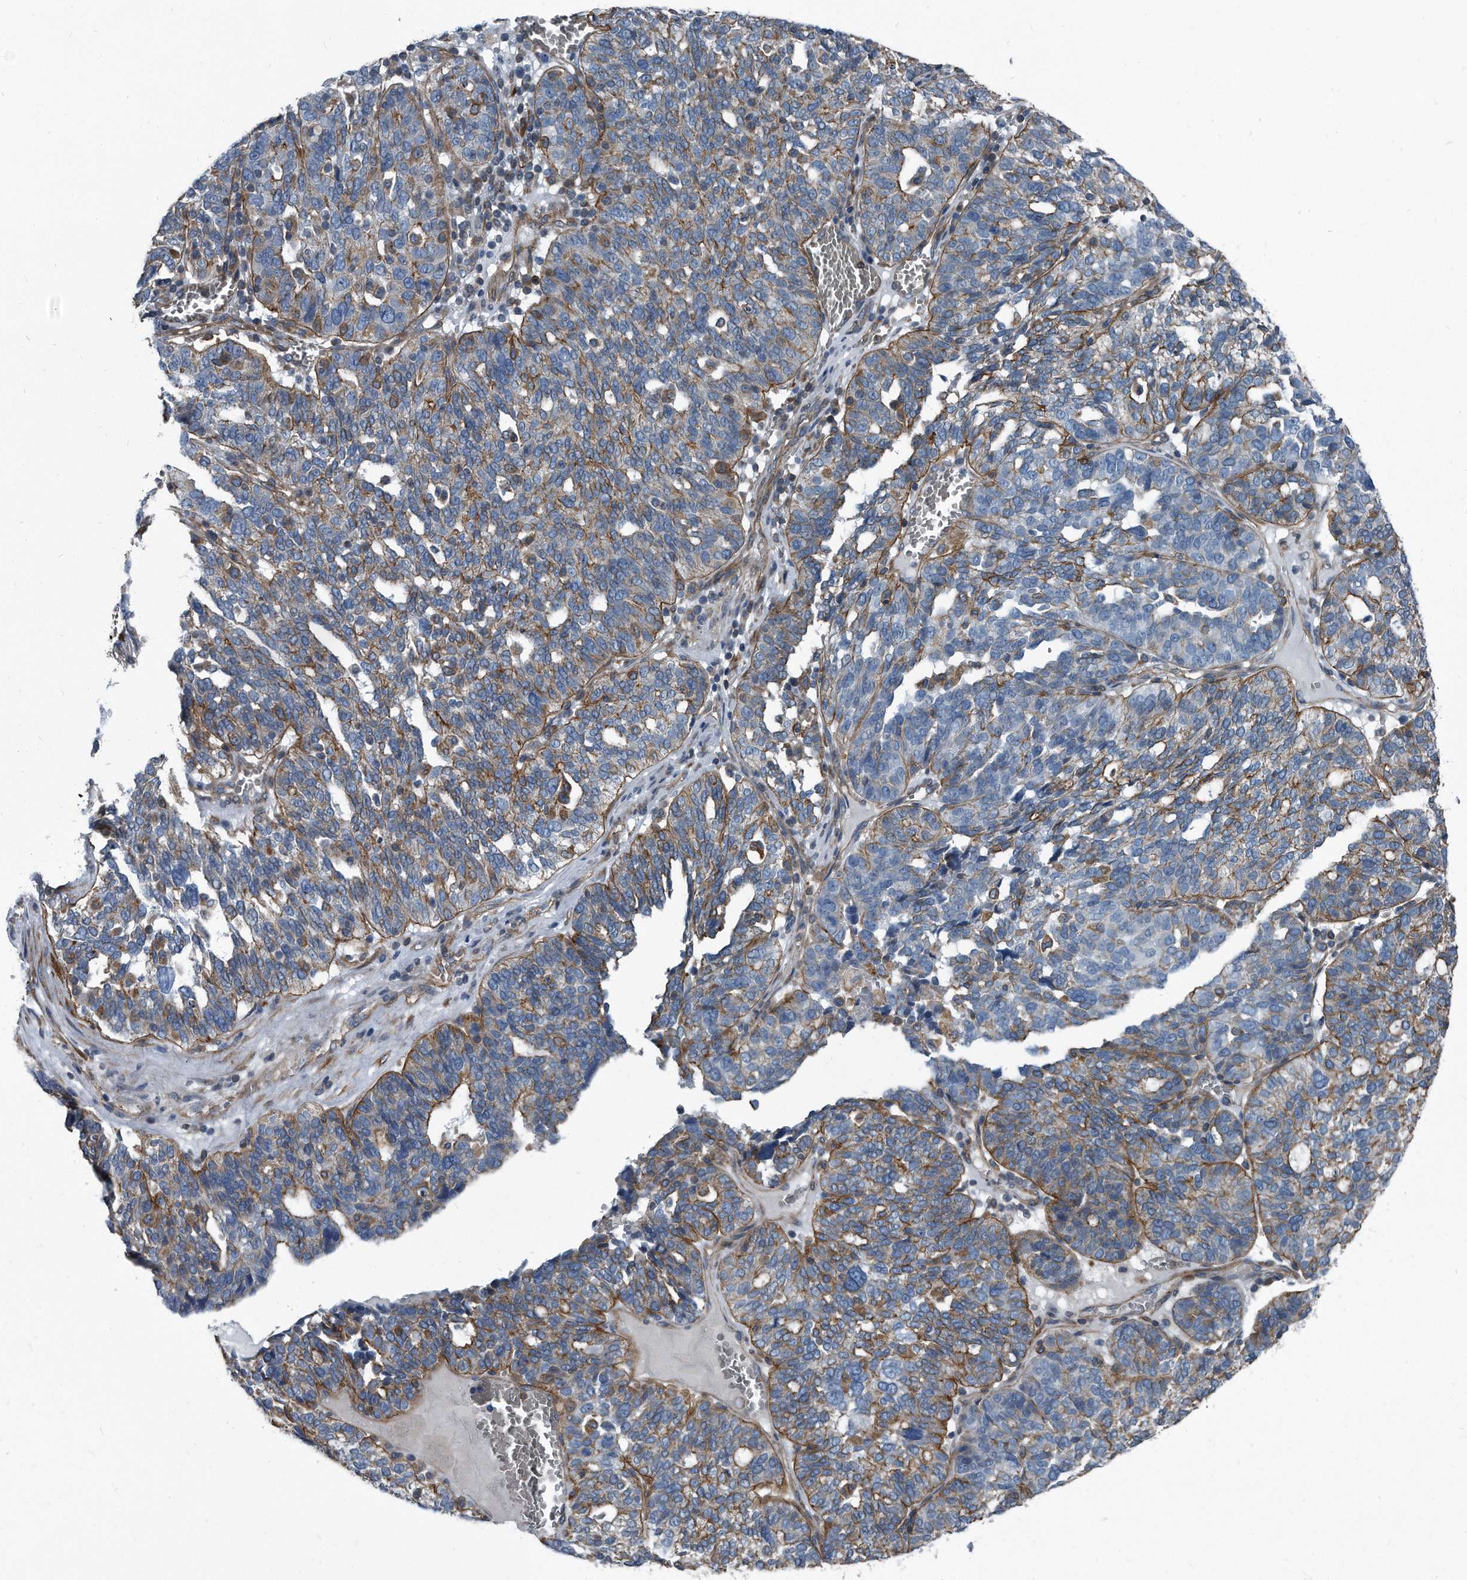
{"staining": {"intensity": "moderate", "quantity": "25%-75%", "location": "cytoplasmic/membranous"}, "tissue": "ovarian cancer", "cell_type": "Tumor cells", "image_type": "cancer", "snomed": [{"axis": "morphology", "description": "Cystadenocarcinoma, serous, NOS"}, {"axis": "topography", "description": "Ovary"}], "caption": "Protein analysis of ovarian cancer (serous cystadenocarcinoma) tissue reveals moderate cytoplasmic/membranous expression in approximately 25%-75% of tumor cells.", "gene": "PLEC", "patient": {"sex": "female", "age": 59}}